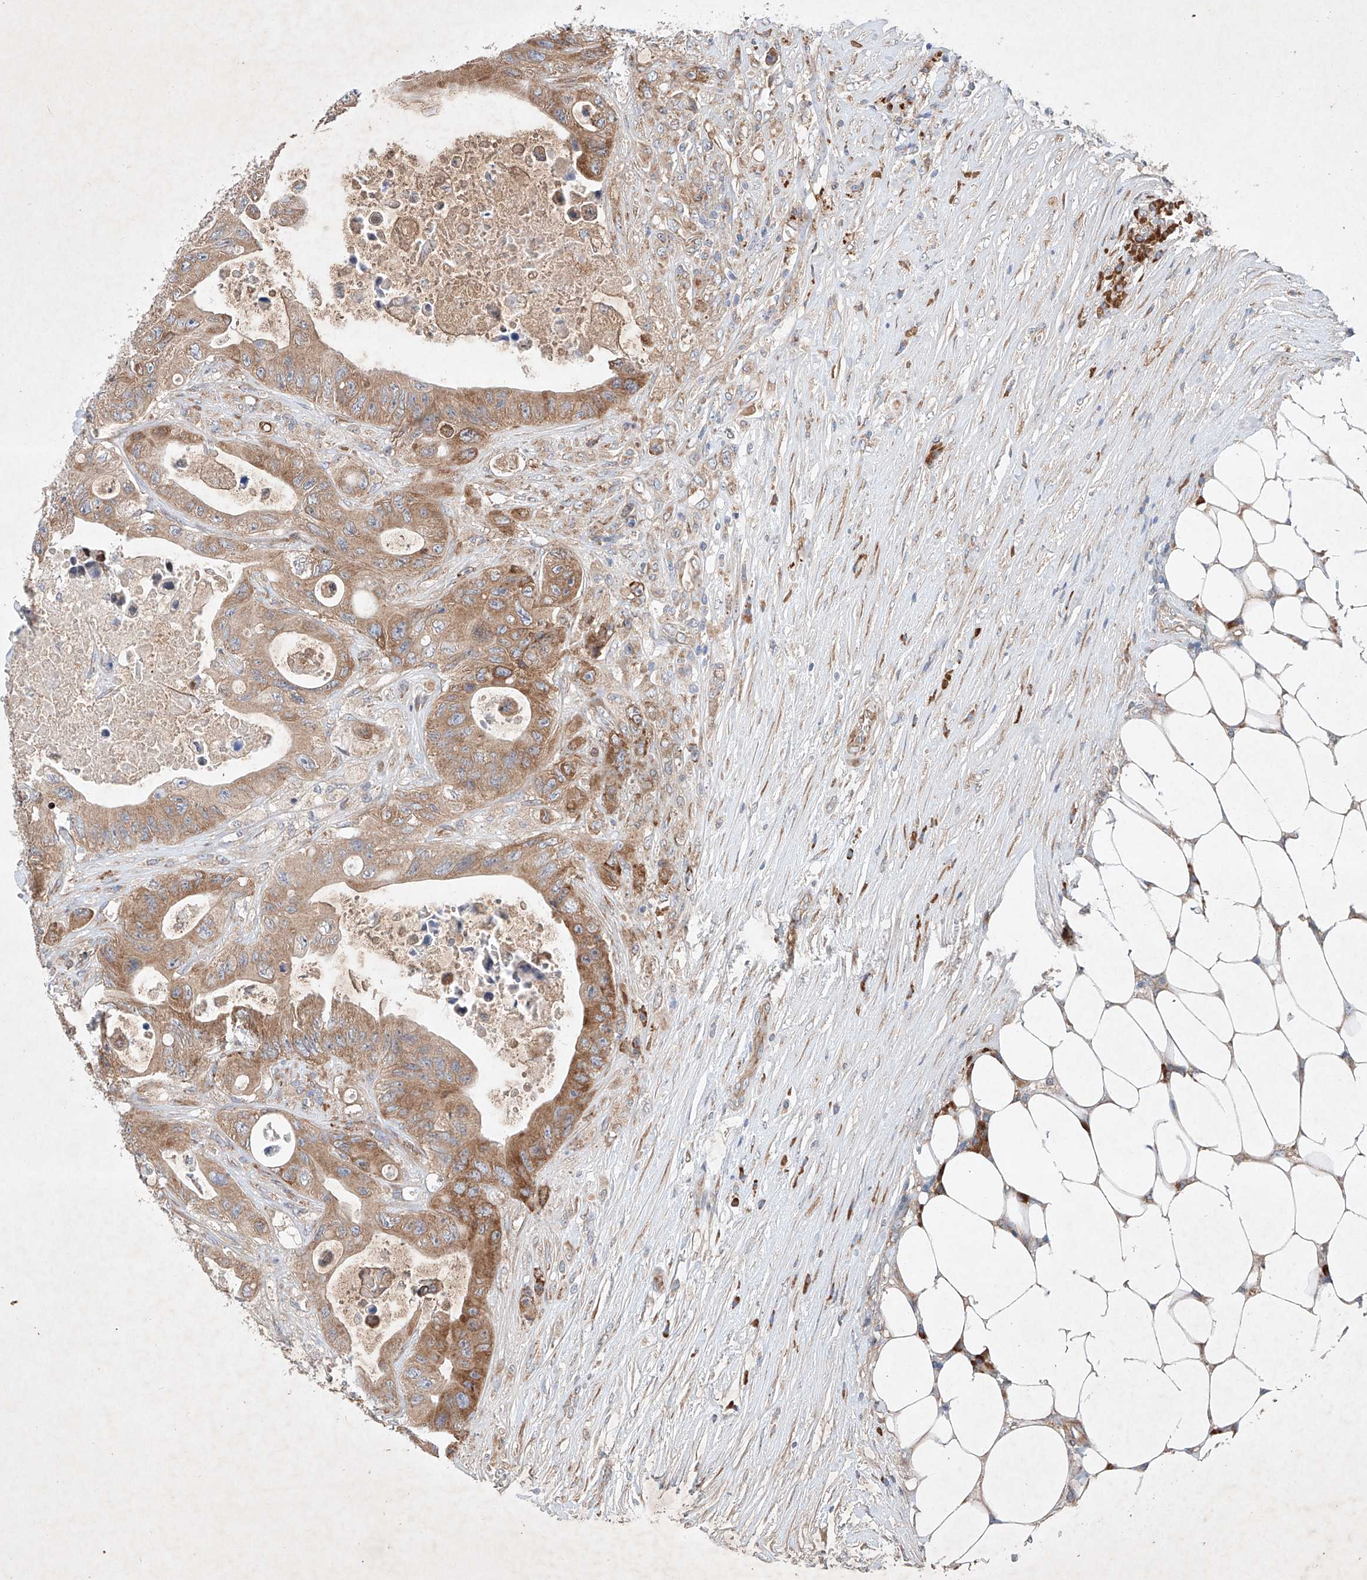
{"staining": {"intensity": "moderate", "quantity": ">75%", "location": "cytoplasmic/membranous"}, "tissue": "colorectal cancer", "cell_type": "Tumor cells", "image_type": "cancer", "snomed": [{"axis": "morphology", "description": "Adenocarcinoma, NOS"}, {"axis": "topography", "description": "Colon"}], "caption": "Immunohistochemistry (IHC) micrograph of adenocarcinoma (colorectal) stained for a protein (brown), which shows medium levels of moderate cytoplasmic/membranous expression in about >75% of tumor cells.", "gene": "FASTK", "patient": {"sex": "female", "age": 46}}